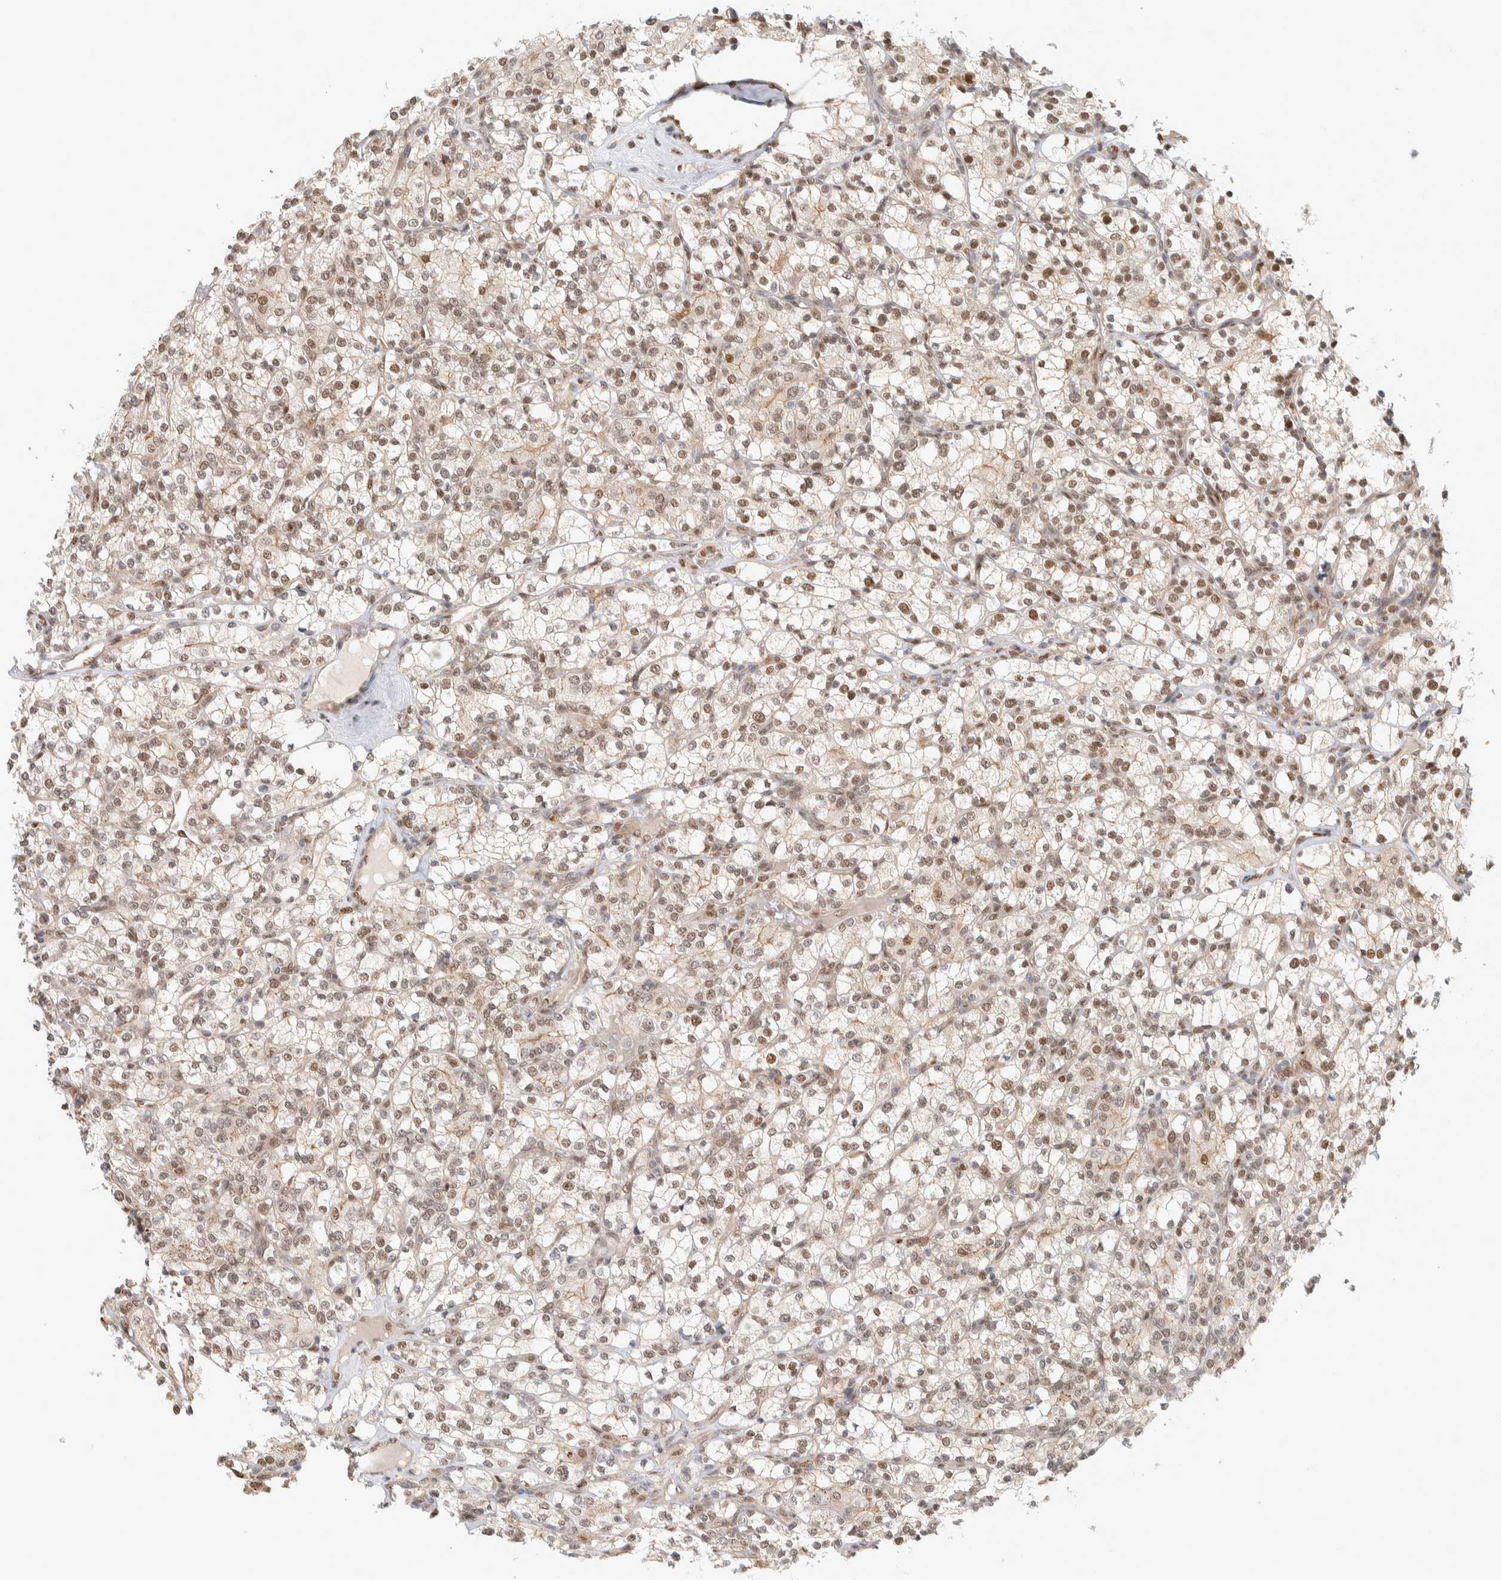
{"staining": {"intensity": "moderate", "quantity": ">75%", "location": "nuclear"}, "tissue": "renal cancer", "cell_type": "Tumor cells", "image_type": "cancer", "snomed": [{"axis": "morphology", "description": "Adenocarcinoma, NOS"}, {"axis": "topography", "description": "Kidney"}], "caption": "Renal adenocarcinoma was stained to show a protein in brown. There is medium levels of moderate nuclear expression in approximately >75% of tumor cells.", "gene": "TFE3", "patient": {"sex": "male", "age": 77}}